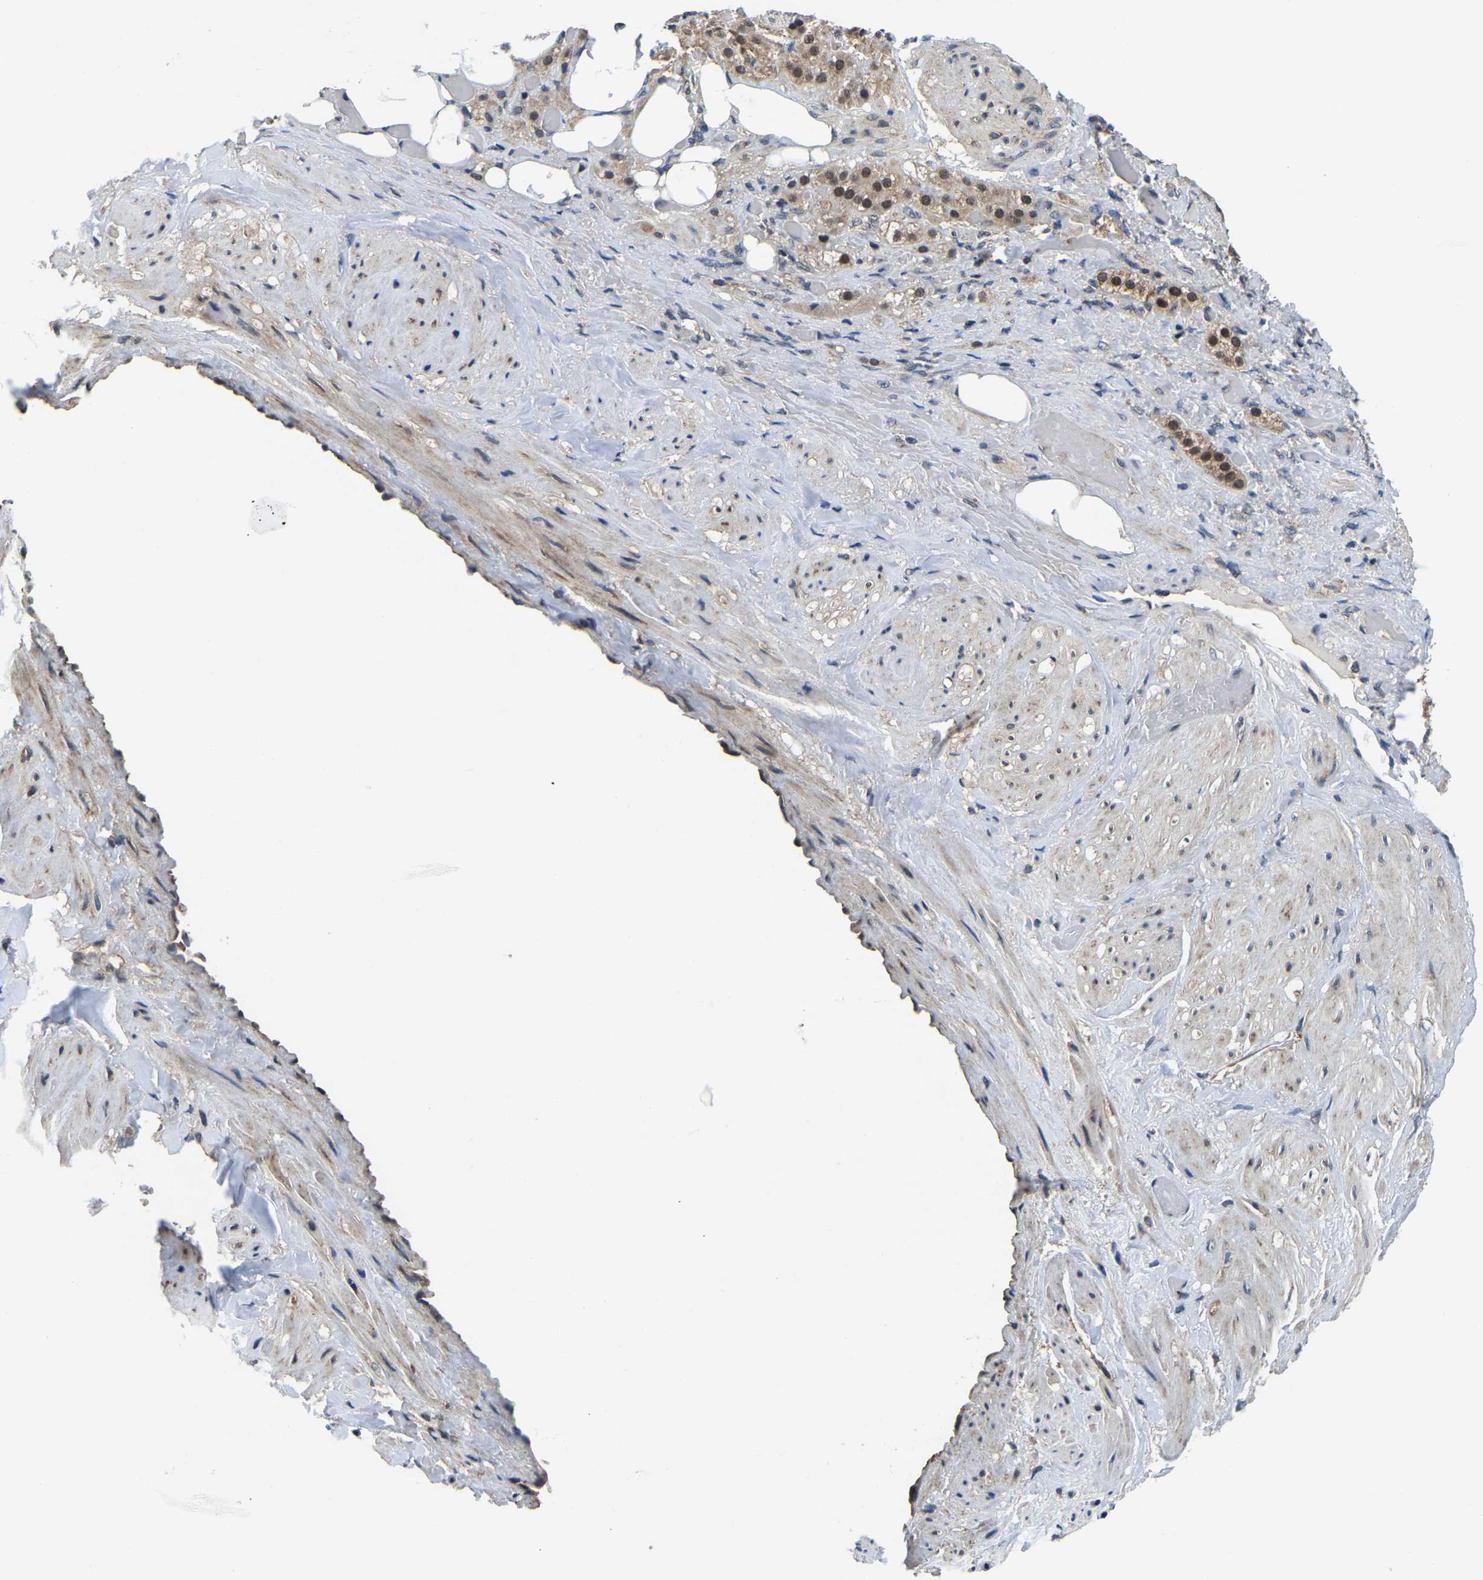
{"staining": {"intensity": "moderate", "quantity": ">75%", "location": "cytoplasmic/membranous,nuclear"}, "tissue": "adrenal gland", "cell_type": "Glandular cells", "image_type": "normal", "snomed": [{"axis": "morphology", "description": "Normal tissue, NOS"}, {"axis": "topography", "description": "Adrenal gland"}], "caption": "High-power microscopy captured an immunohistochemistry (IHC) histopathology image of benign adrenal gland, revealing moderate cytoplasmic/membranous,nuclear staining in approximately >75% of glandular cells.", "gene": "DFFA", "patient": {"sex": "female", "age": 59}}